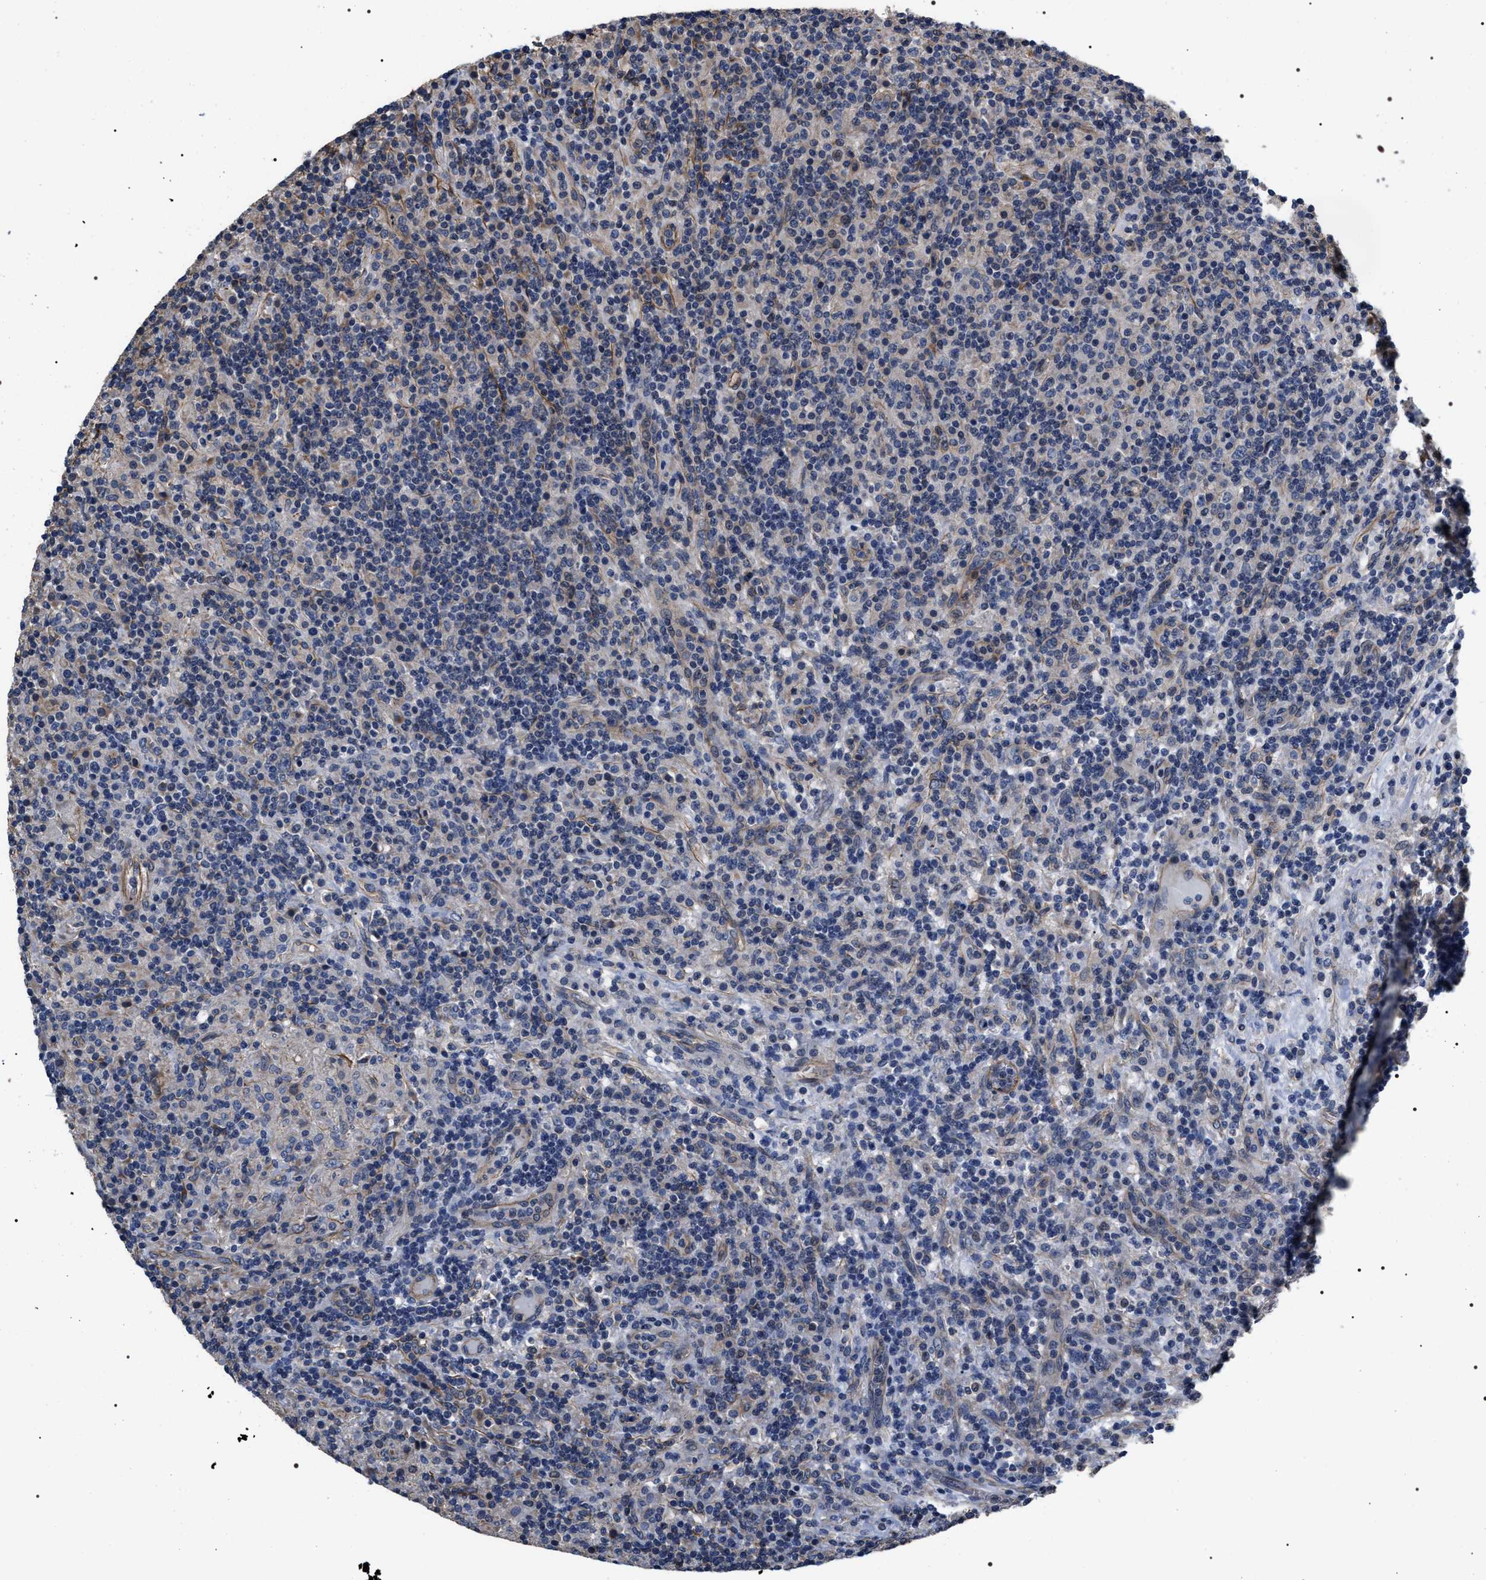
{"staining": {"intensity": "negative", "quantity": "none", "location": "none"}, "tissue": "lymphoma", "cell_type": "Tumor cells", "image_type": "cancer", "snomed": [{"axis": "morphology", "description": "Hodgkin's disease, NOS"}, {"axis": "topography", "description": "Lymph node"}], "caption": "Immunohistochemistry micrograph of neoplastic tissue: Hodgkin's disease stained with DAB (3,3'-diaminobenzidine) demonstrates no significant protein staining in tumor cells.", "gene": "TSPAN33", "patient": {"sex": "male", "age": 70}}